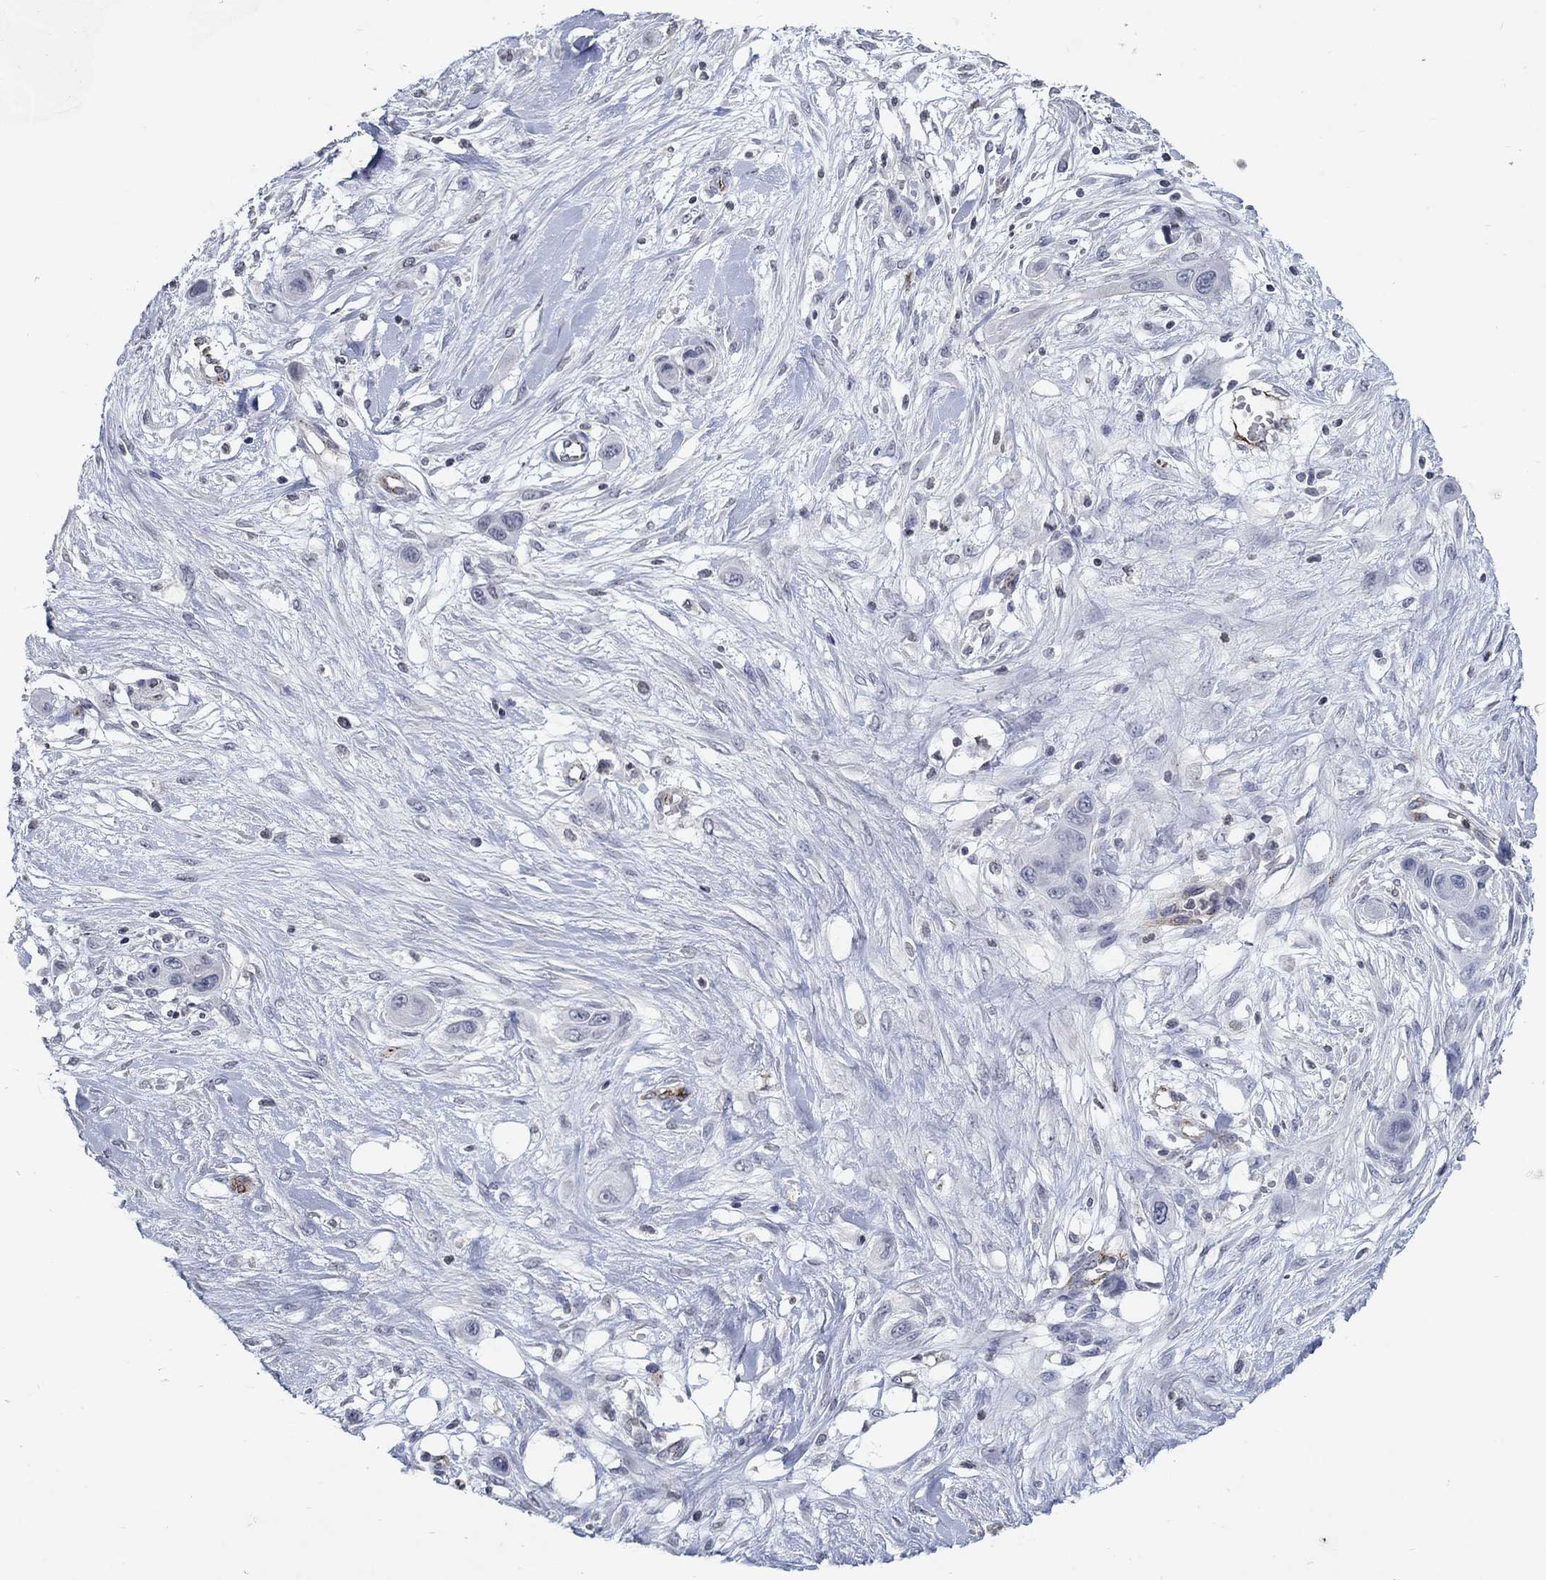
{"staining": {"intensity": "negative", "quantity": "none", "location": "none"}, "tissue": "skin cancer", "cell_type": "Tumor cells", "image_type": "cancer", "snomed": [{"axis": "morphology", "description": "Squamous cell carcinoma, NOS"}, {"axis": "topography", "description": "Skin"}], "caption": "IHC of human skin squamous cell carcinoma shows no positivity in tumor cells.", "gene": "TINAG", "patient": {"sex": "male", "age": 79}}